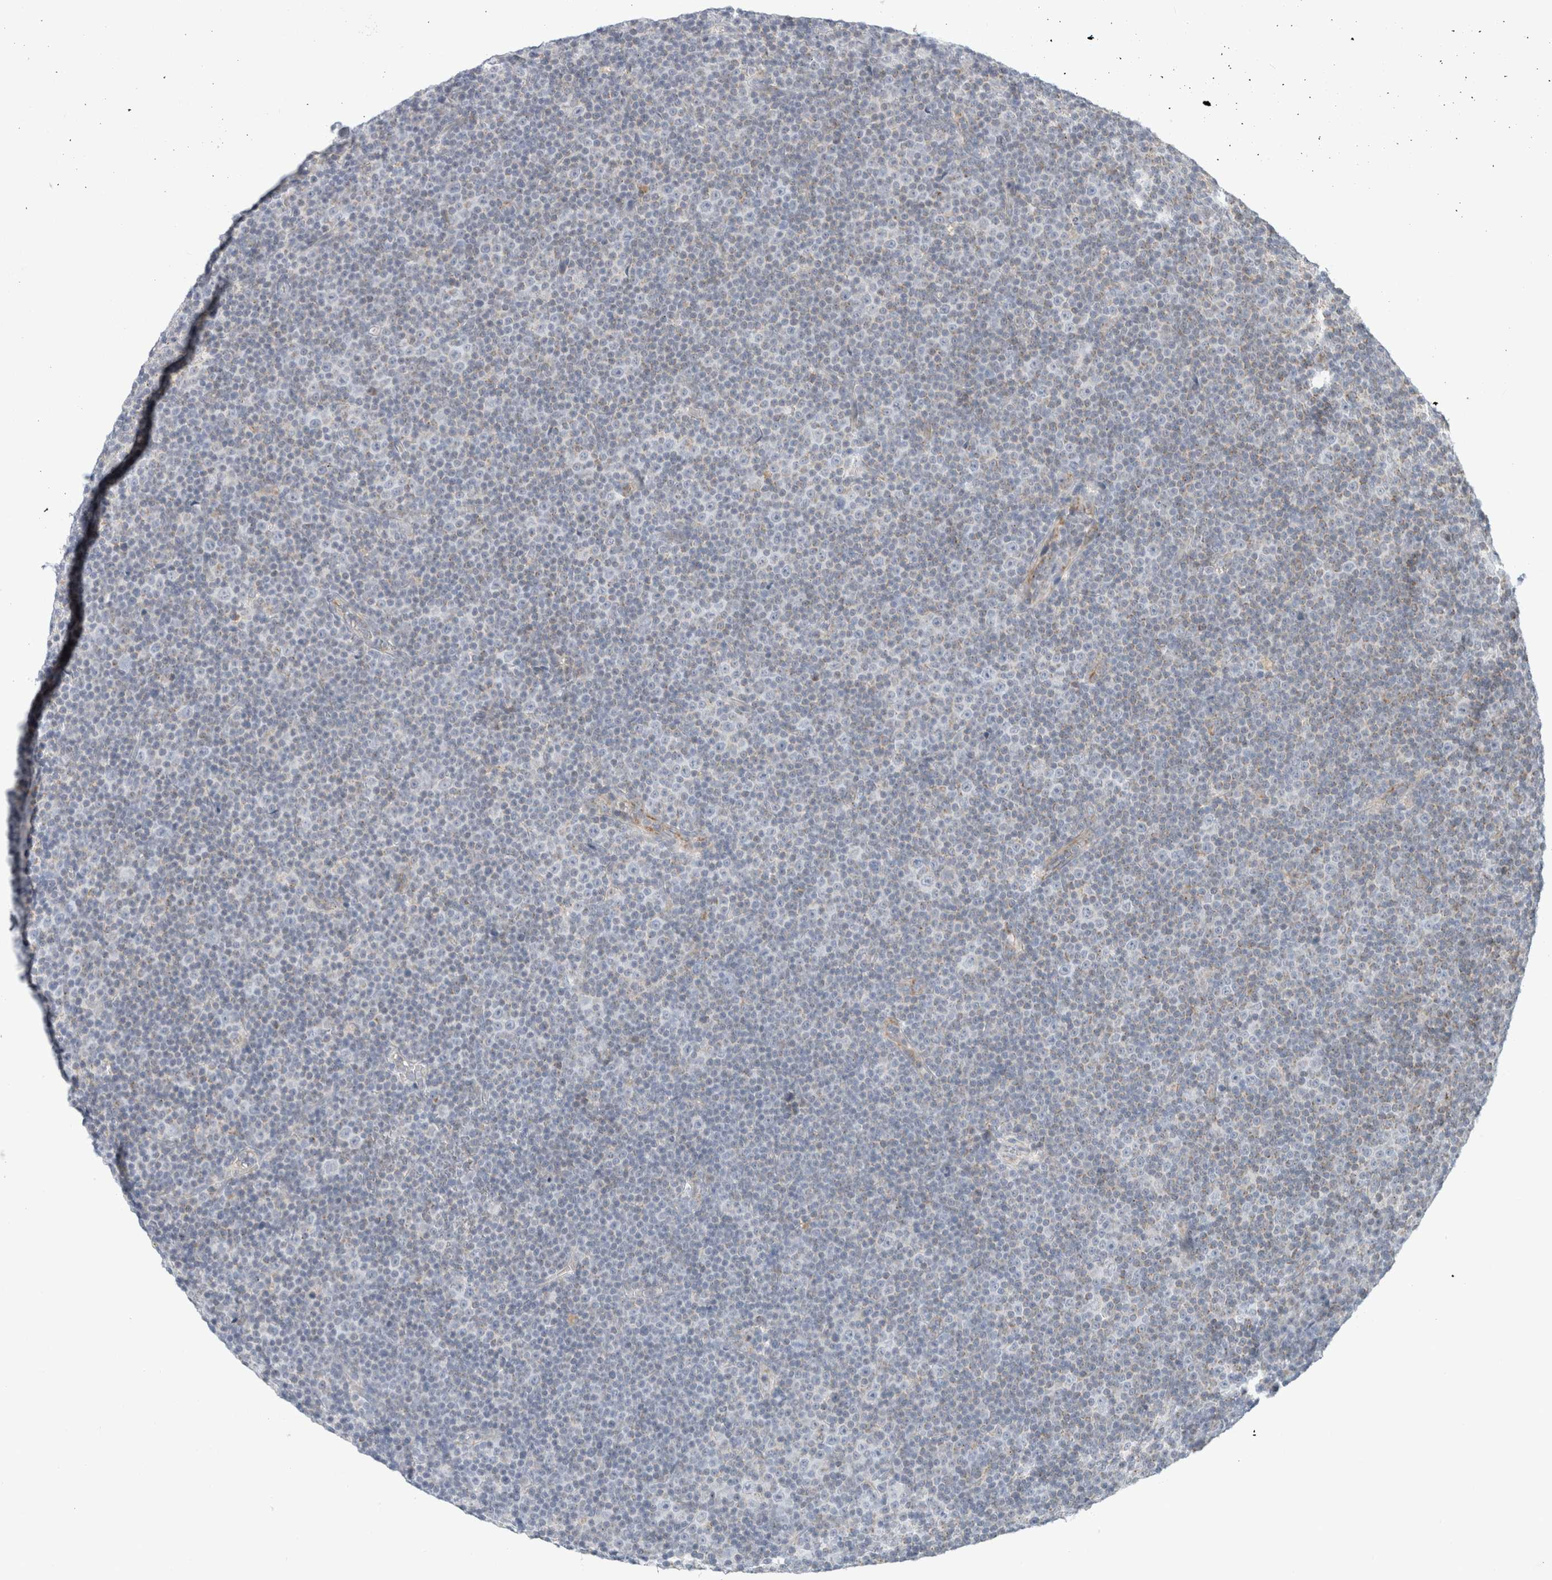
{"staining": {"intensity": "negative", "quantity": "none", "location": "none"}, "tissue": "lymphoma", "cell_type": "Tumor cells", "image_type": "cancer", "snomed": [{"axis": "morphology", "description": "Malignant lymphoma, non-Hodgkin's type, Low grade"}, {"axis": "topography", "description": "Lymph node"}], "caption": "Tumor cells are negative for brown protein staining in lymphoma.", "gene": "FAHD1", "patient": {"sex": "female", "age": 67}}